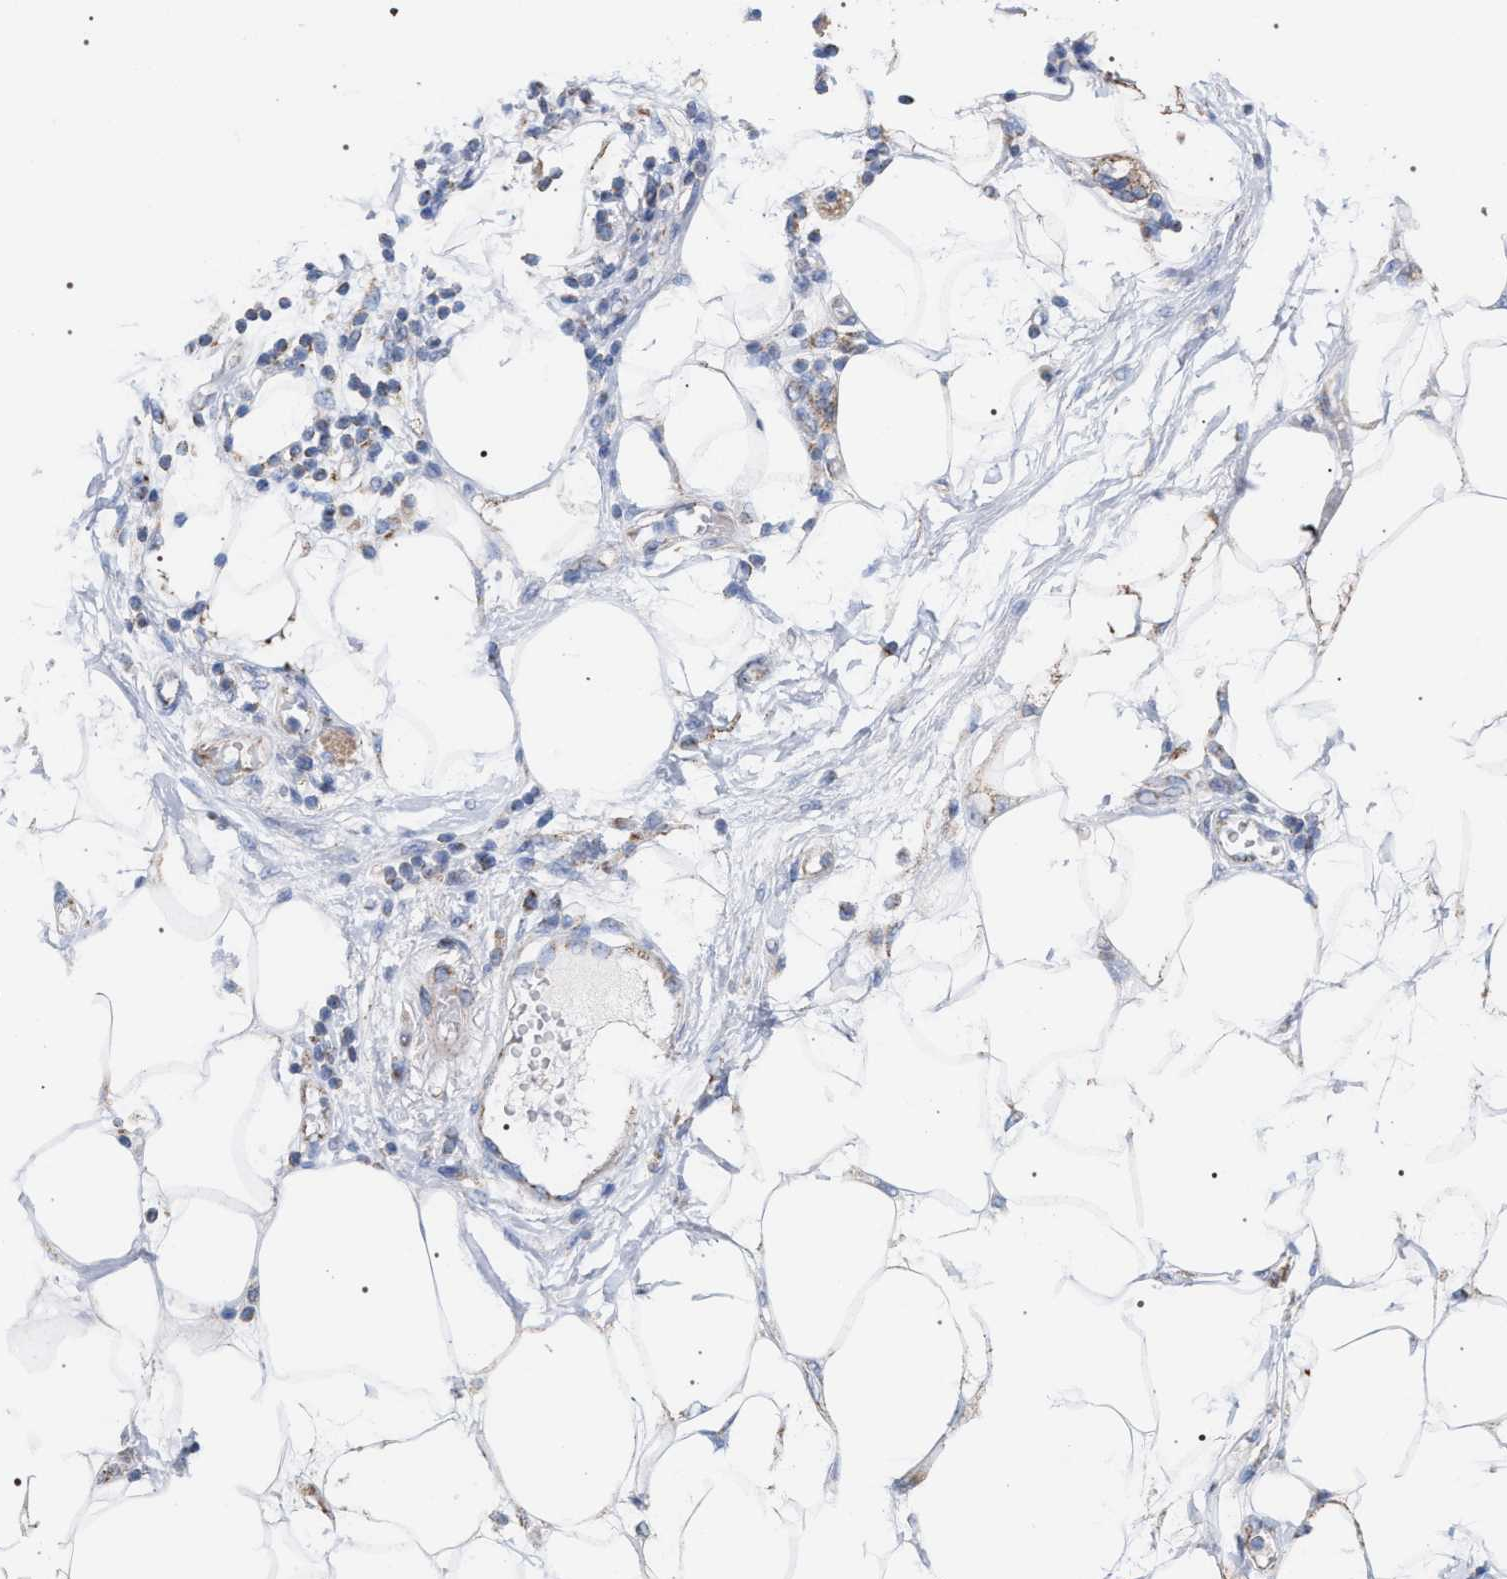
{"staining": {"intensity": "negative", "quantity": "none", "location": "none"}, "tissue": "adipose tissue", "cell_type": "Adipocytes", "image_type": "normal", "snomed": [{"axis": "morphology", "description": "Normal tissue, NOS"}, {"axis": "morphology", "description": "Adenocarcinoma, NOS"}, {"axis": "topography", "description": "Duodenum"}, {"axis": "topography", "description": "Peripheral nerve tissue"}], "caption": "An image of human adipose tissue is negative for staining in adipocytes.", "gene": "ECI2", "patient": {"sex": "female", "age": 60}}